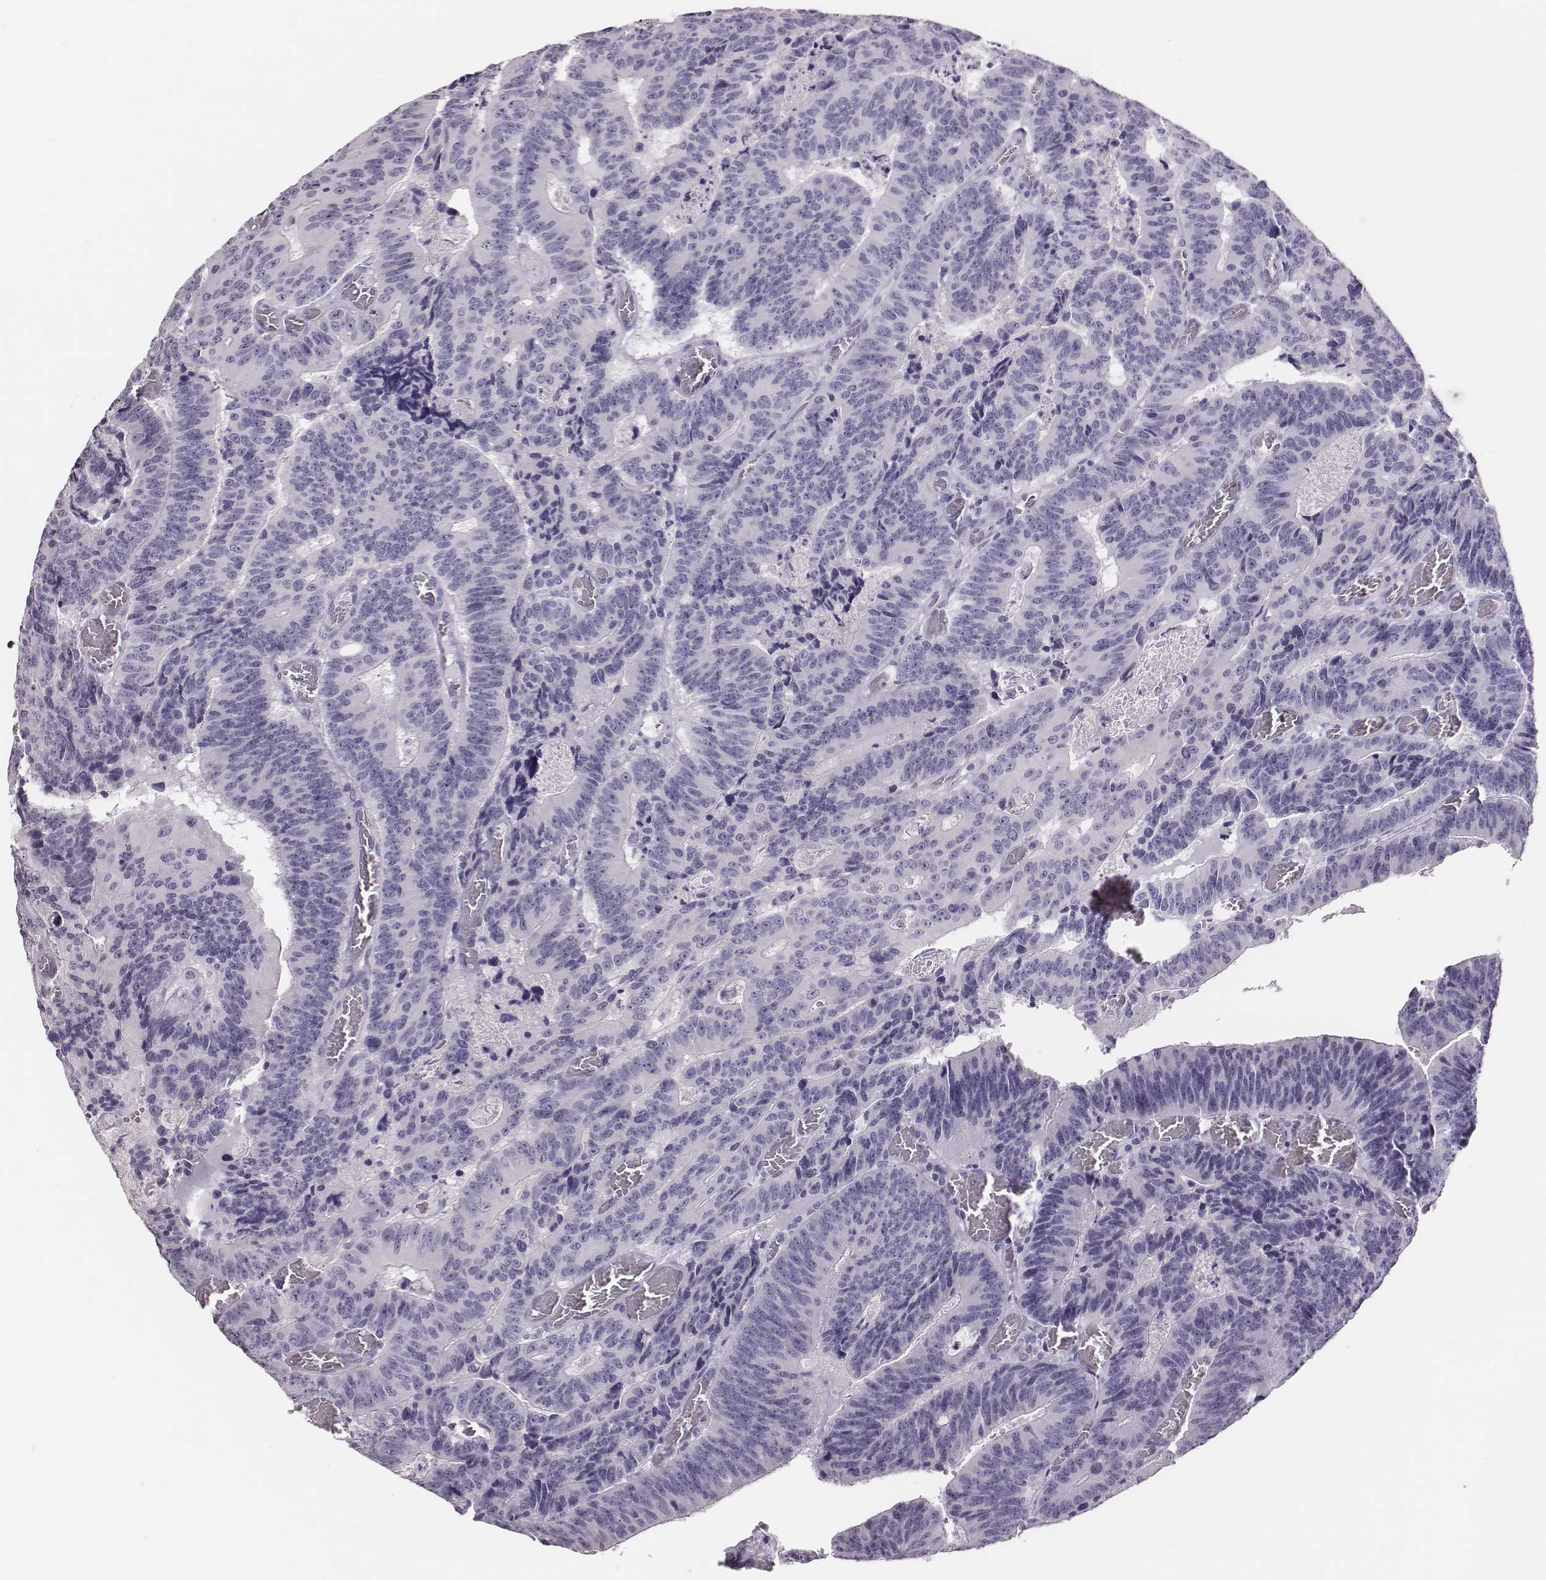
{"staining": {"intensity": "negative", "quantity": "none", "location": "none"}, "tissue": "colorectal cancer", "cell_type": "Tumor cells", "image_type": "cancer", "snomed": [{"axis": "morphology", "description": "Adenocarcinoma, NOS"}, {"axis": "topography", "description": "Colon"}], "caption": "Tumor cells are negative for brown protein staining in colorectal adenocarcinoma. (Stains: DAB IHC with hematoxylin counter stain, Microscopy: brightfield microscopy at high magnification).", "gene": "H1-6", "patient": {"sex": "female", "age": 82}}